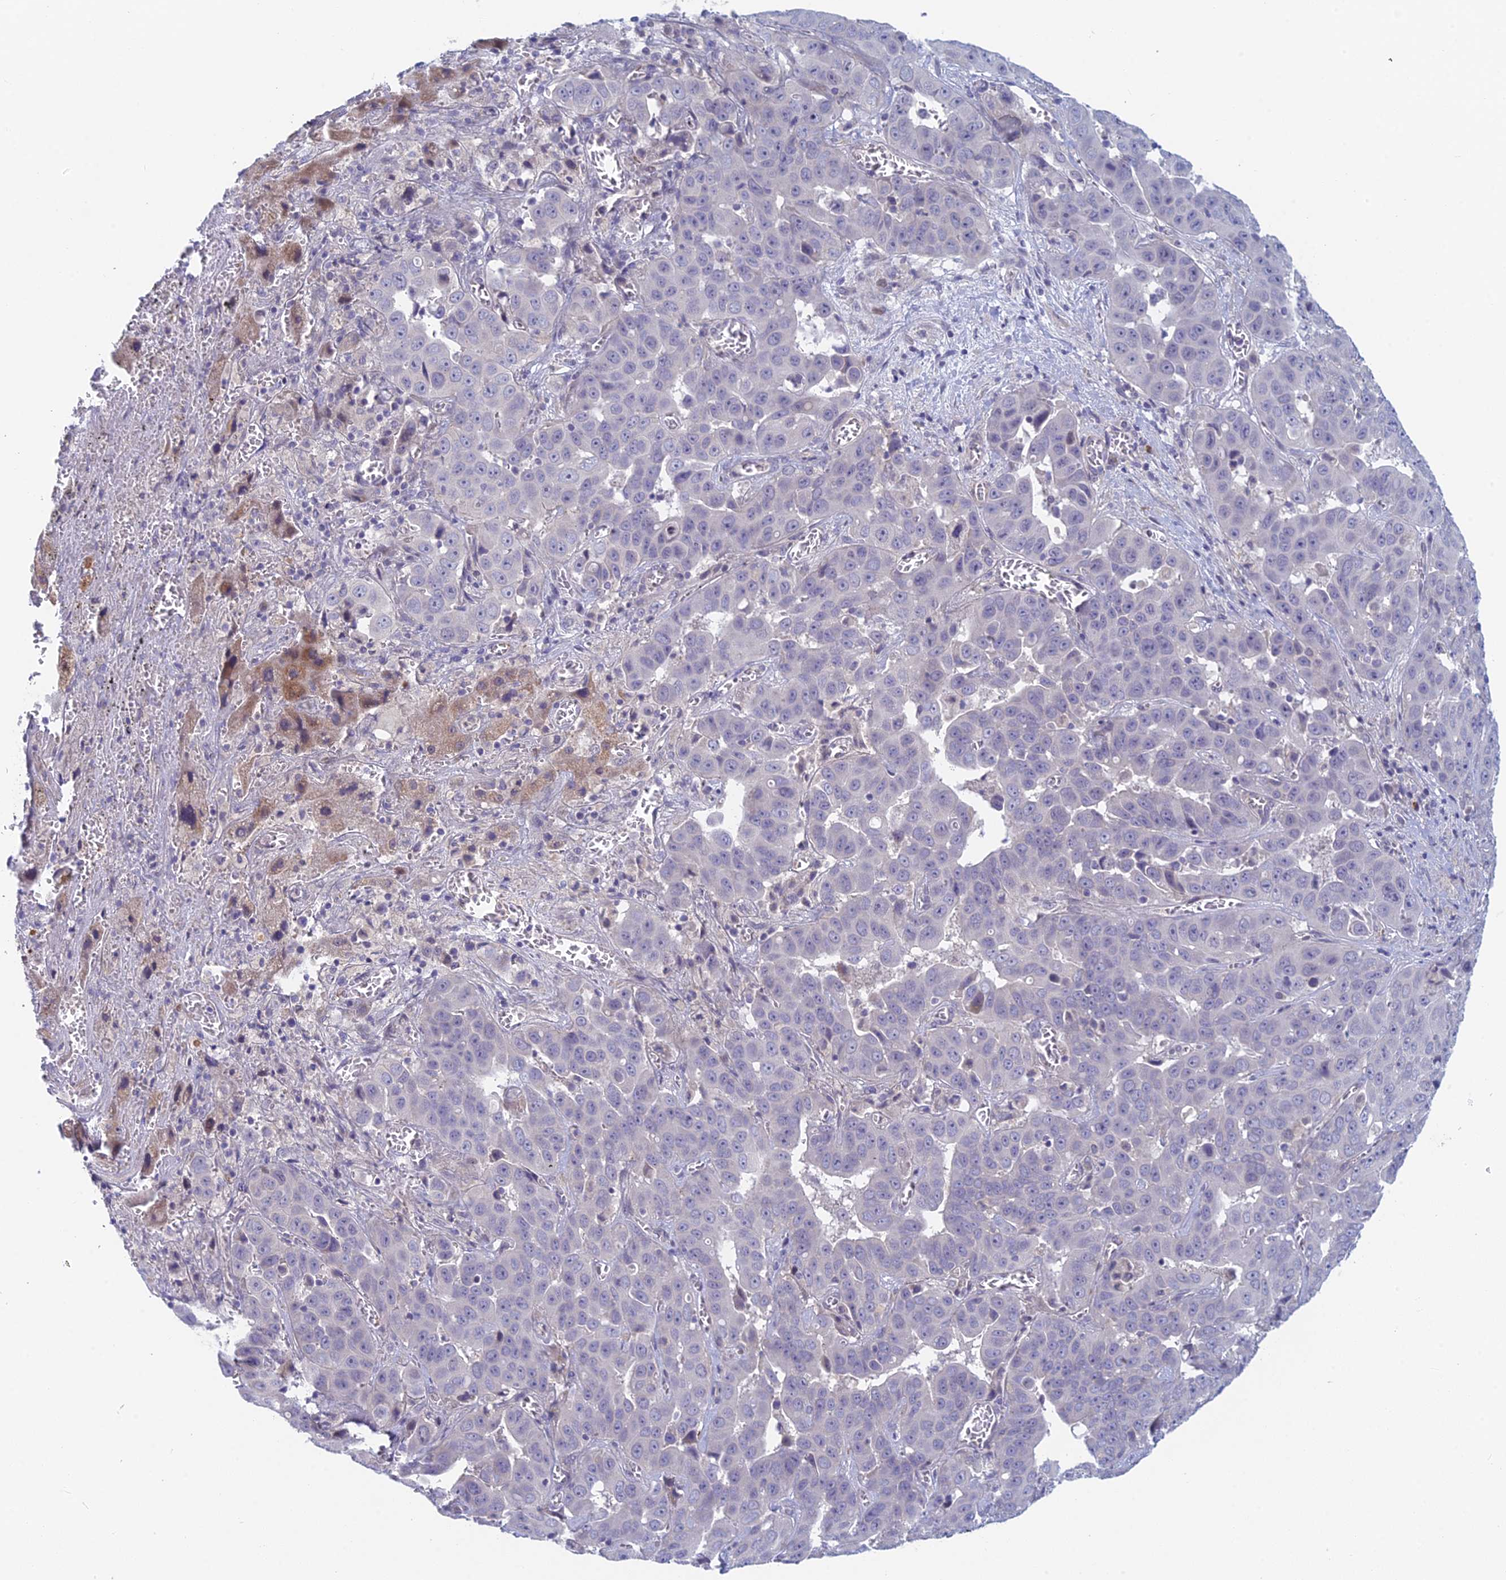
{"staining": {"intensity": "weak", "quantity": "<25%", "location": "cytoplasmic/membranous"}, "tissue": "liver cancer", "cell_type": "Tumor cells", "image_type": "cancer", "snomed": [{"axis": "morphology", "description": "Cholangiocarcinoma"}, {"axis": "topography", "description": "Liver"}], "caption": "Immunohistochemistry of human liver cancer reveals no staining in tumor cells. (DAB immunohistochemistry, high magnification).", "gene": "PPP1R26", "patient": {"sex": "female", "age": 52}}